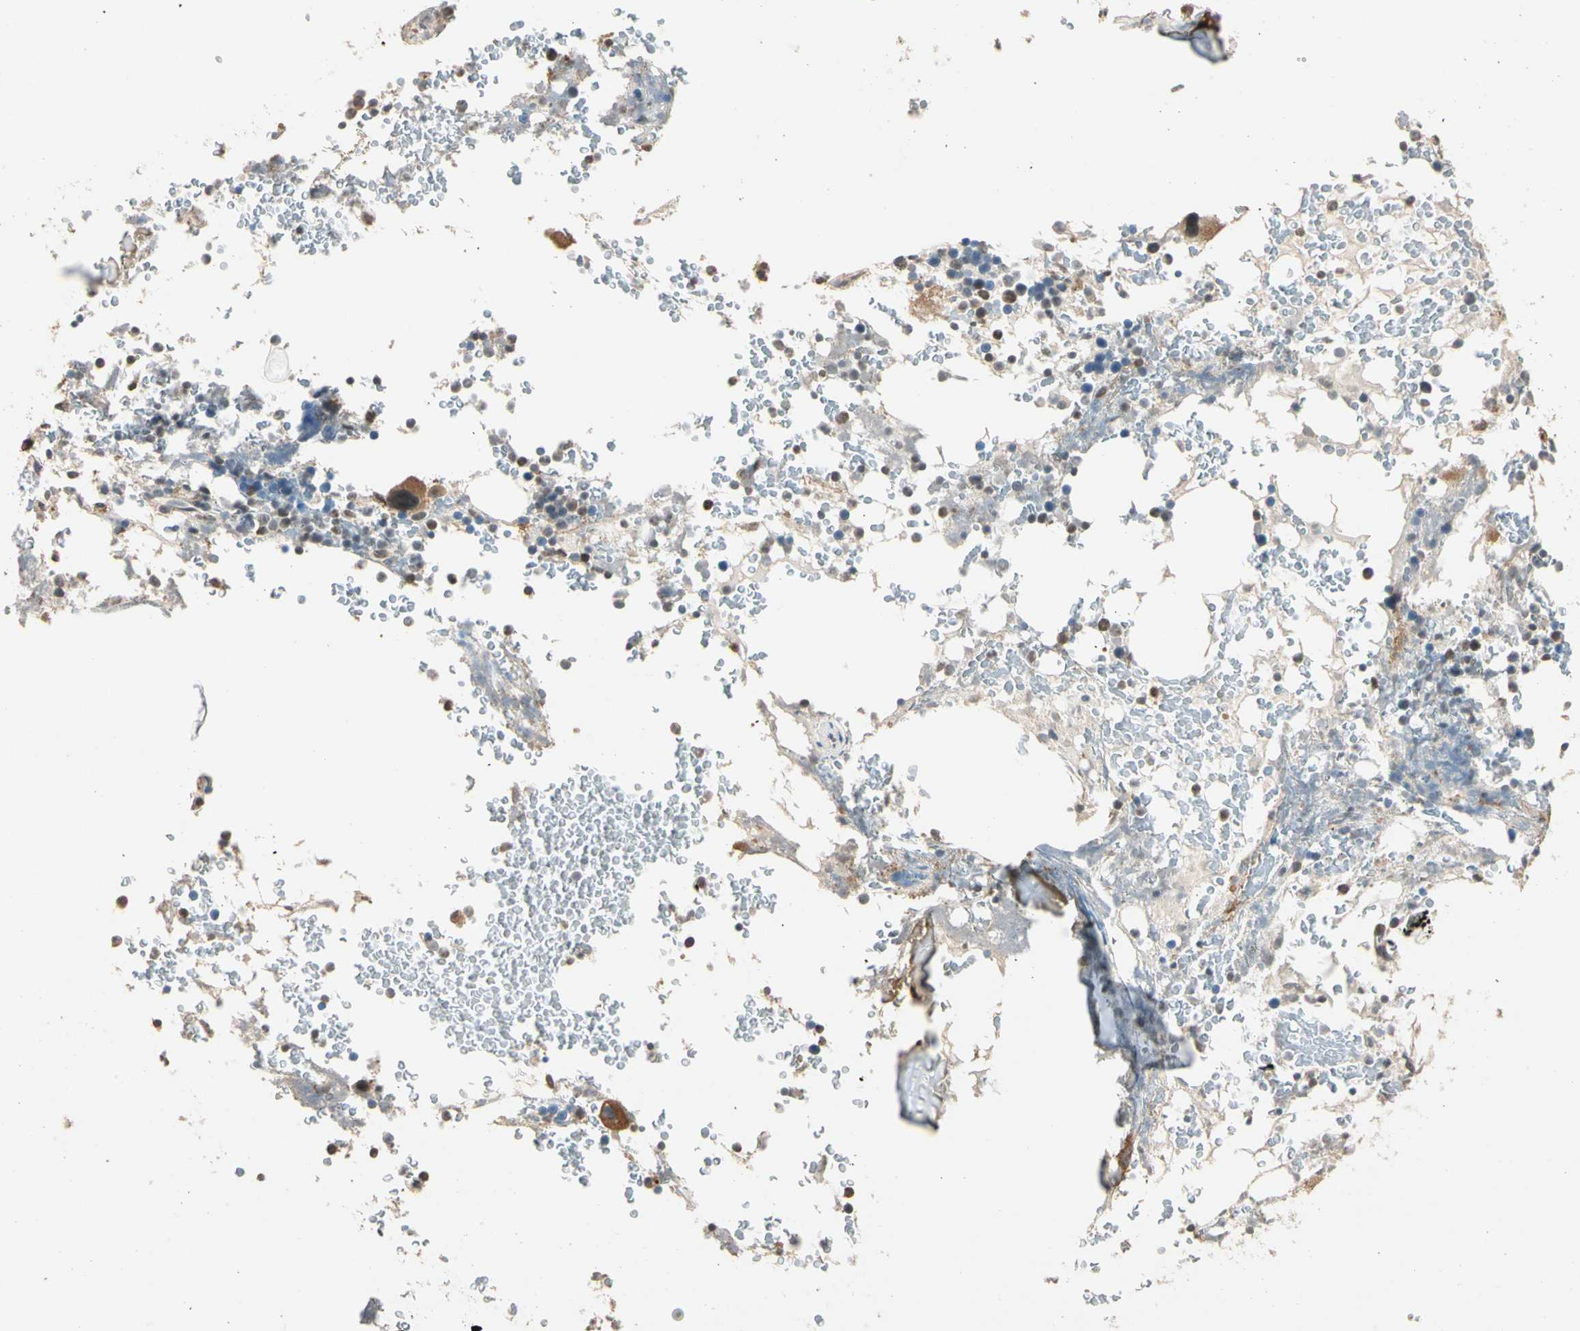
{"staining": {"intensity": "moderate", "quantity": "25%-75%", "location": "cytoplasmic/membranous"}, "tissue": "bone marrow", "cell_type": "Hematopoietic cells", "image_type": "normal", "snomed": [{"axis": "morphology", "description": "Normal tissue, NOS"}, {"axis": "topography", "description": "Bone marrow"}], "caption": "Bone marrow stained with immunohistochemistry reveals moderate cytoplasmic/membranous staining in approximately 25%-75% of hematopoietic cells.", "gene": "TASOR", "patient": {"sex": "female", "age": 66}}